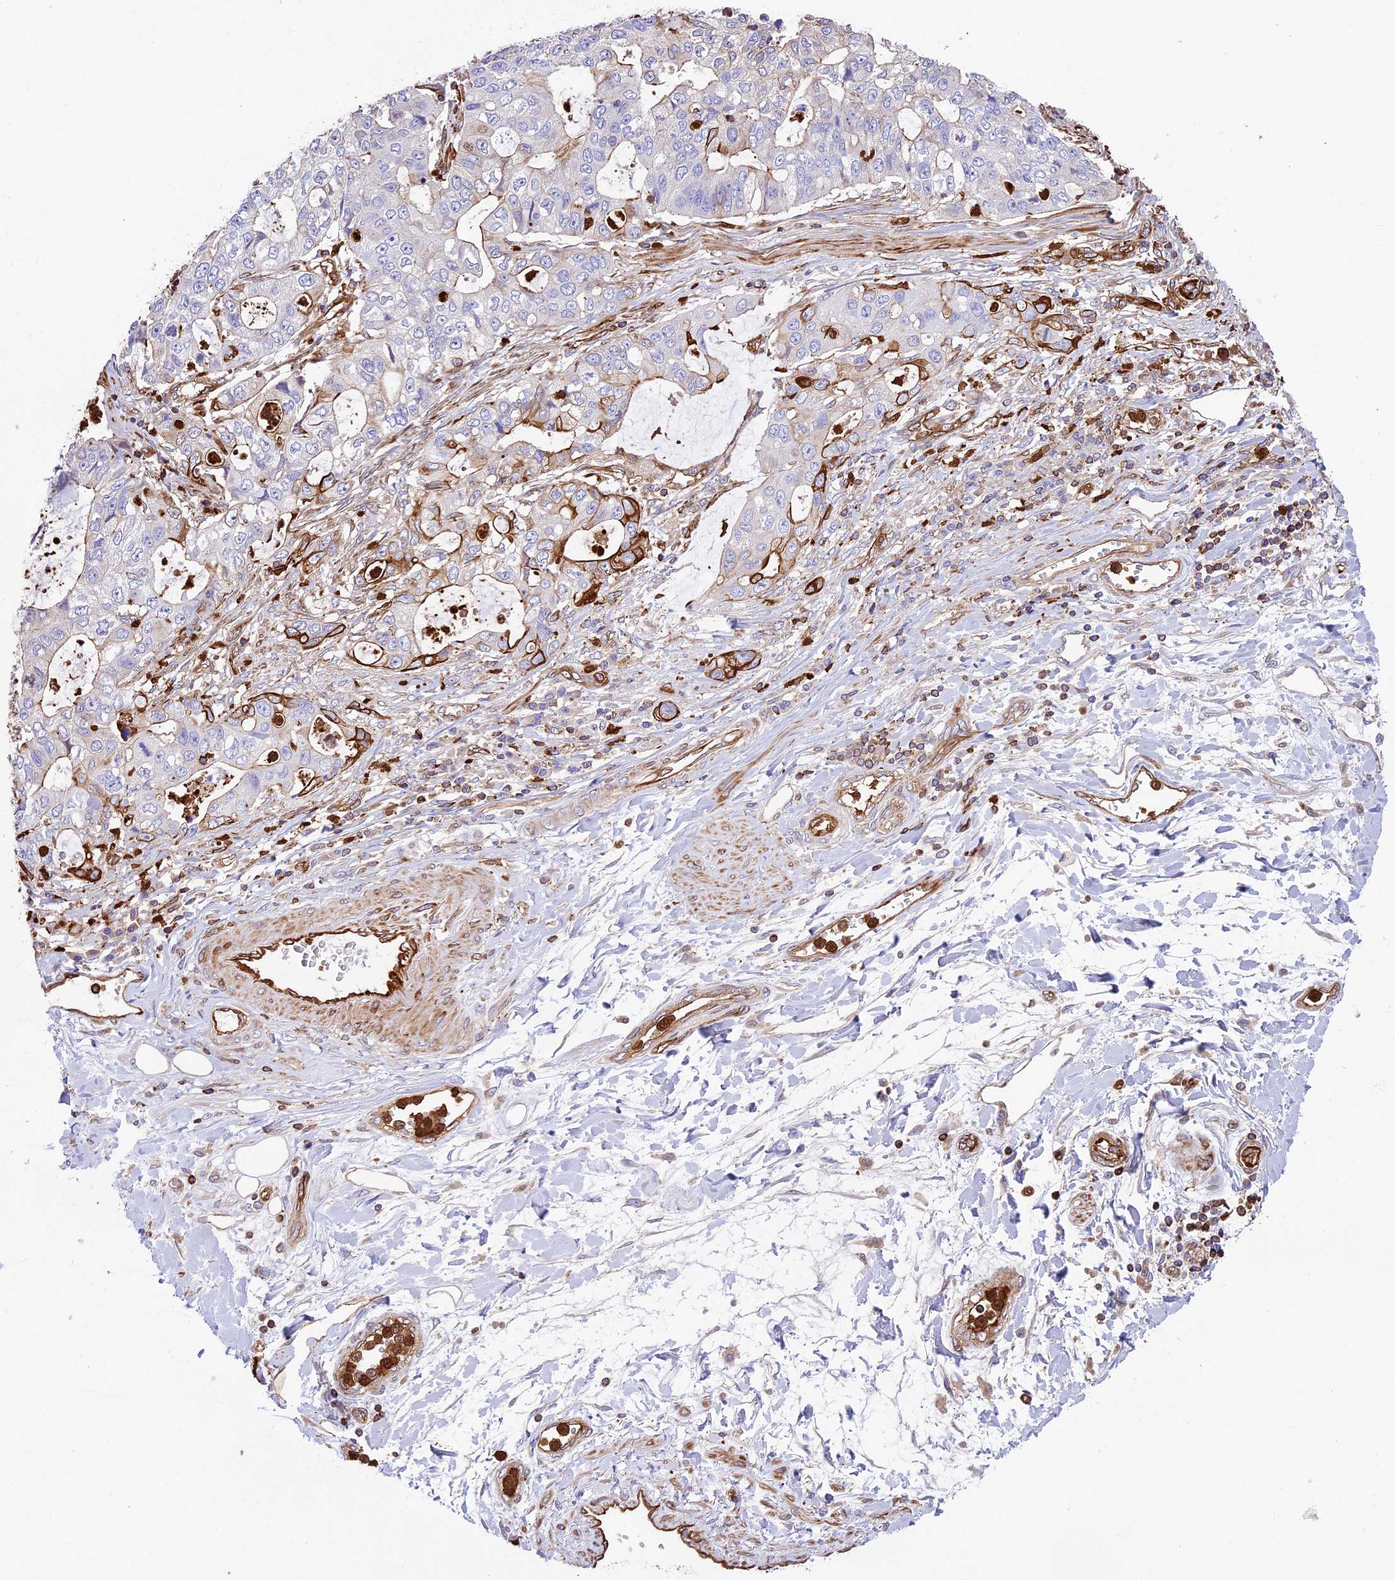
{"staining": {"intensity": "weak", "quantity": "<25%", "location": "cytoplasmic/membranous"}, "tissue": "stomach cancer", "cell_type": "Tumor cells", "image_type": "cancer", "snomed": [{"axis": "morphology", "description": "Adenocarcinoma, NOS"}, {"axis": "topography", "description": "Stomach, upper"}], "caption": "The immunohistochemistry (IHC) image has no significant positivity in tumor cells of stomach adenocarcinoma tissue. Nuclei are stained in blue.", "gene": "CD99L2", "patient": {"sex": "female", "age": 52}}